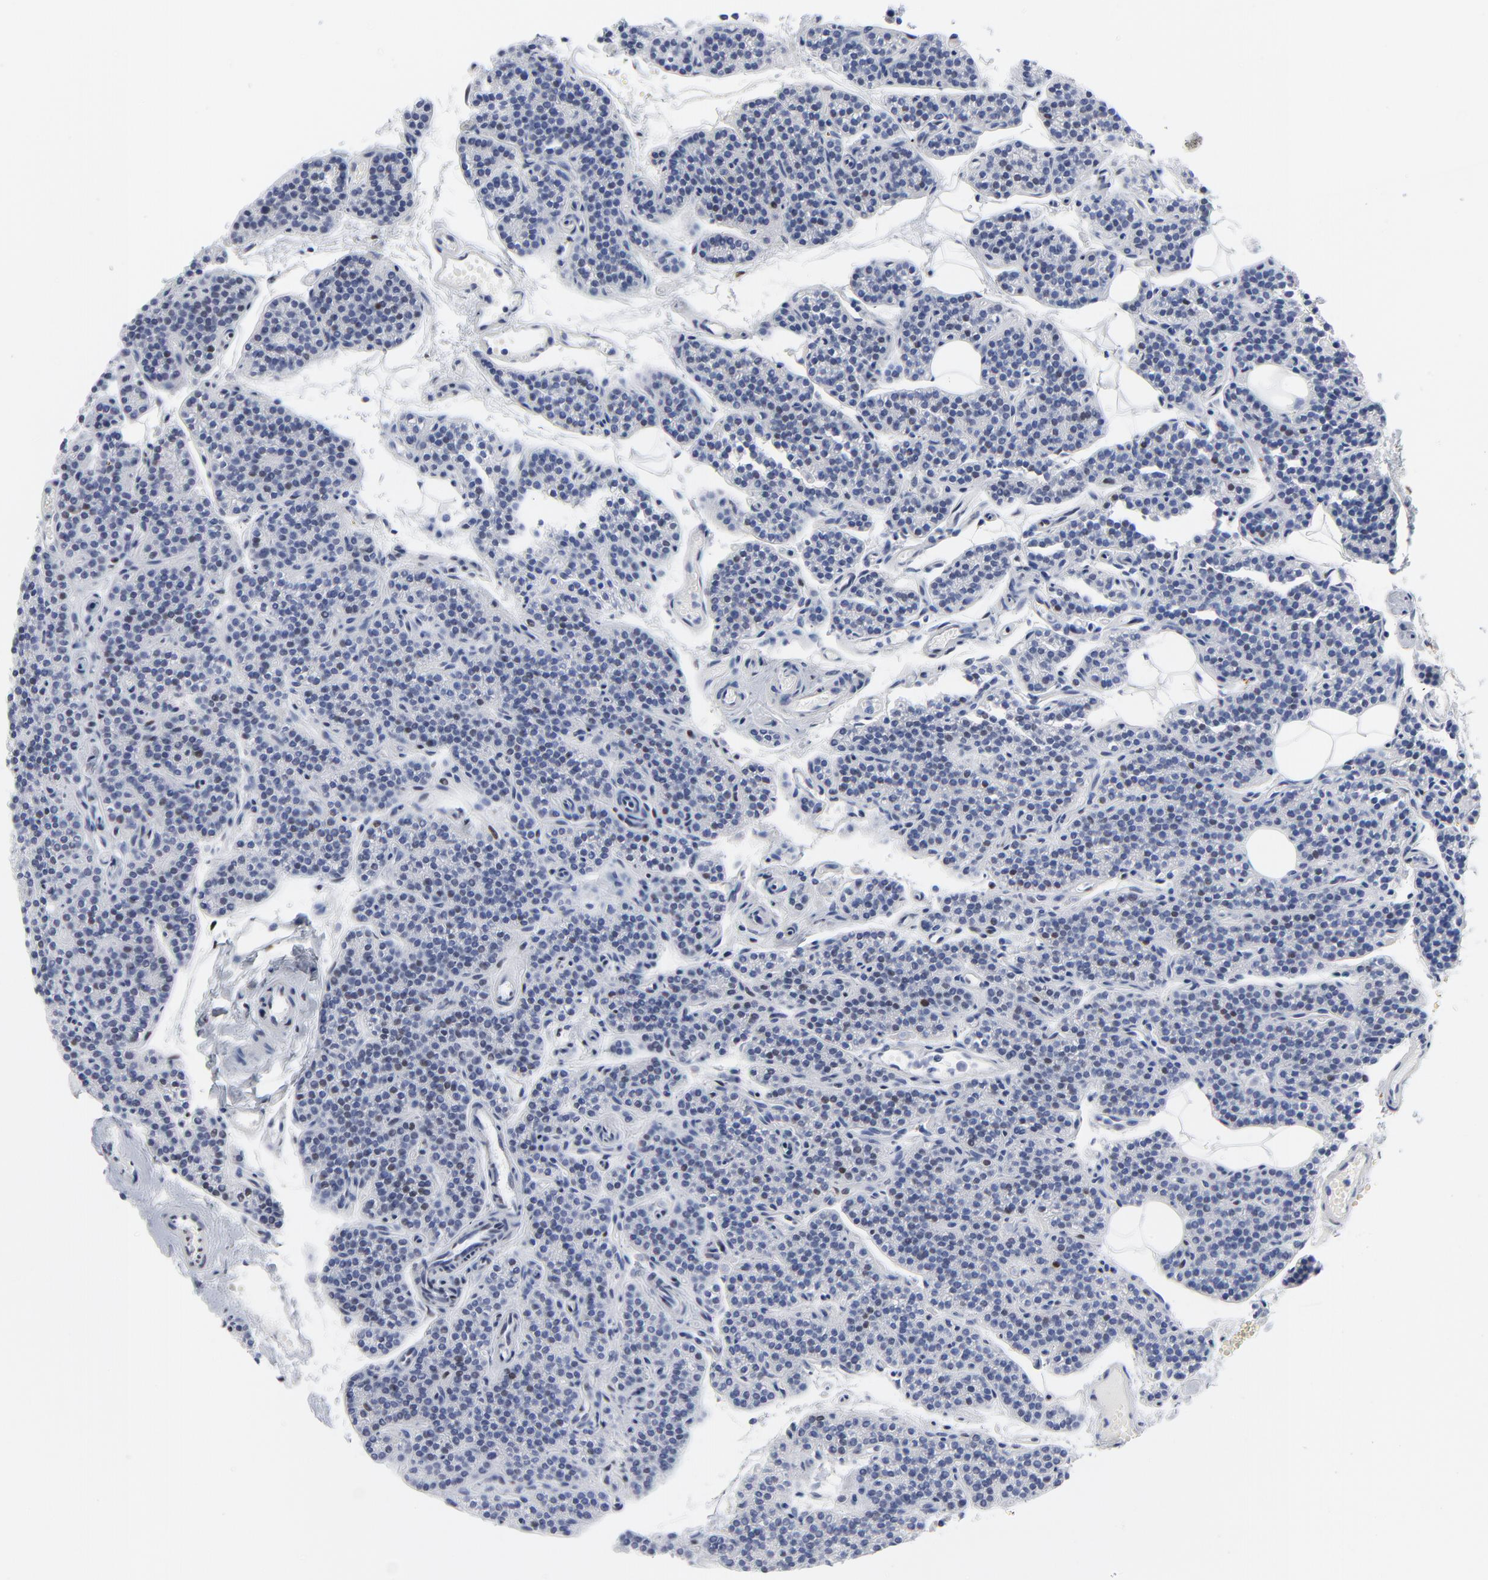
{"staining": {"intensity": "moderate", "quantity": "<25%", "location": "nuclear"}, "tissue": "parathyroid gland", "cell_type": "Glandular cells", "image_type": "normal", "snomed": [{"axis": "morphology", "description": "Normal tissue, NOS"}, {"axis": "topography", "description": "Parathyroid gland"}], "caption": "Moderate nuclear positivity is seen in about <25% of glandular cells in normal parathyroid gland. The protein is stained brown, and the nuclei are stained in blue (DAB IHC with brightfield microscopy, high magnification).", "gene": "JUN", "patient": {"sex": "male", "age": 25}}